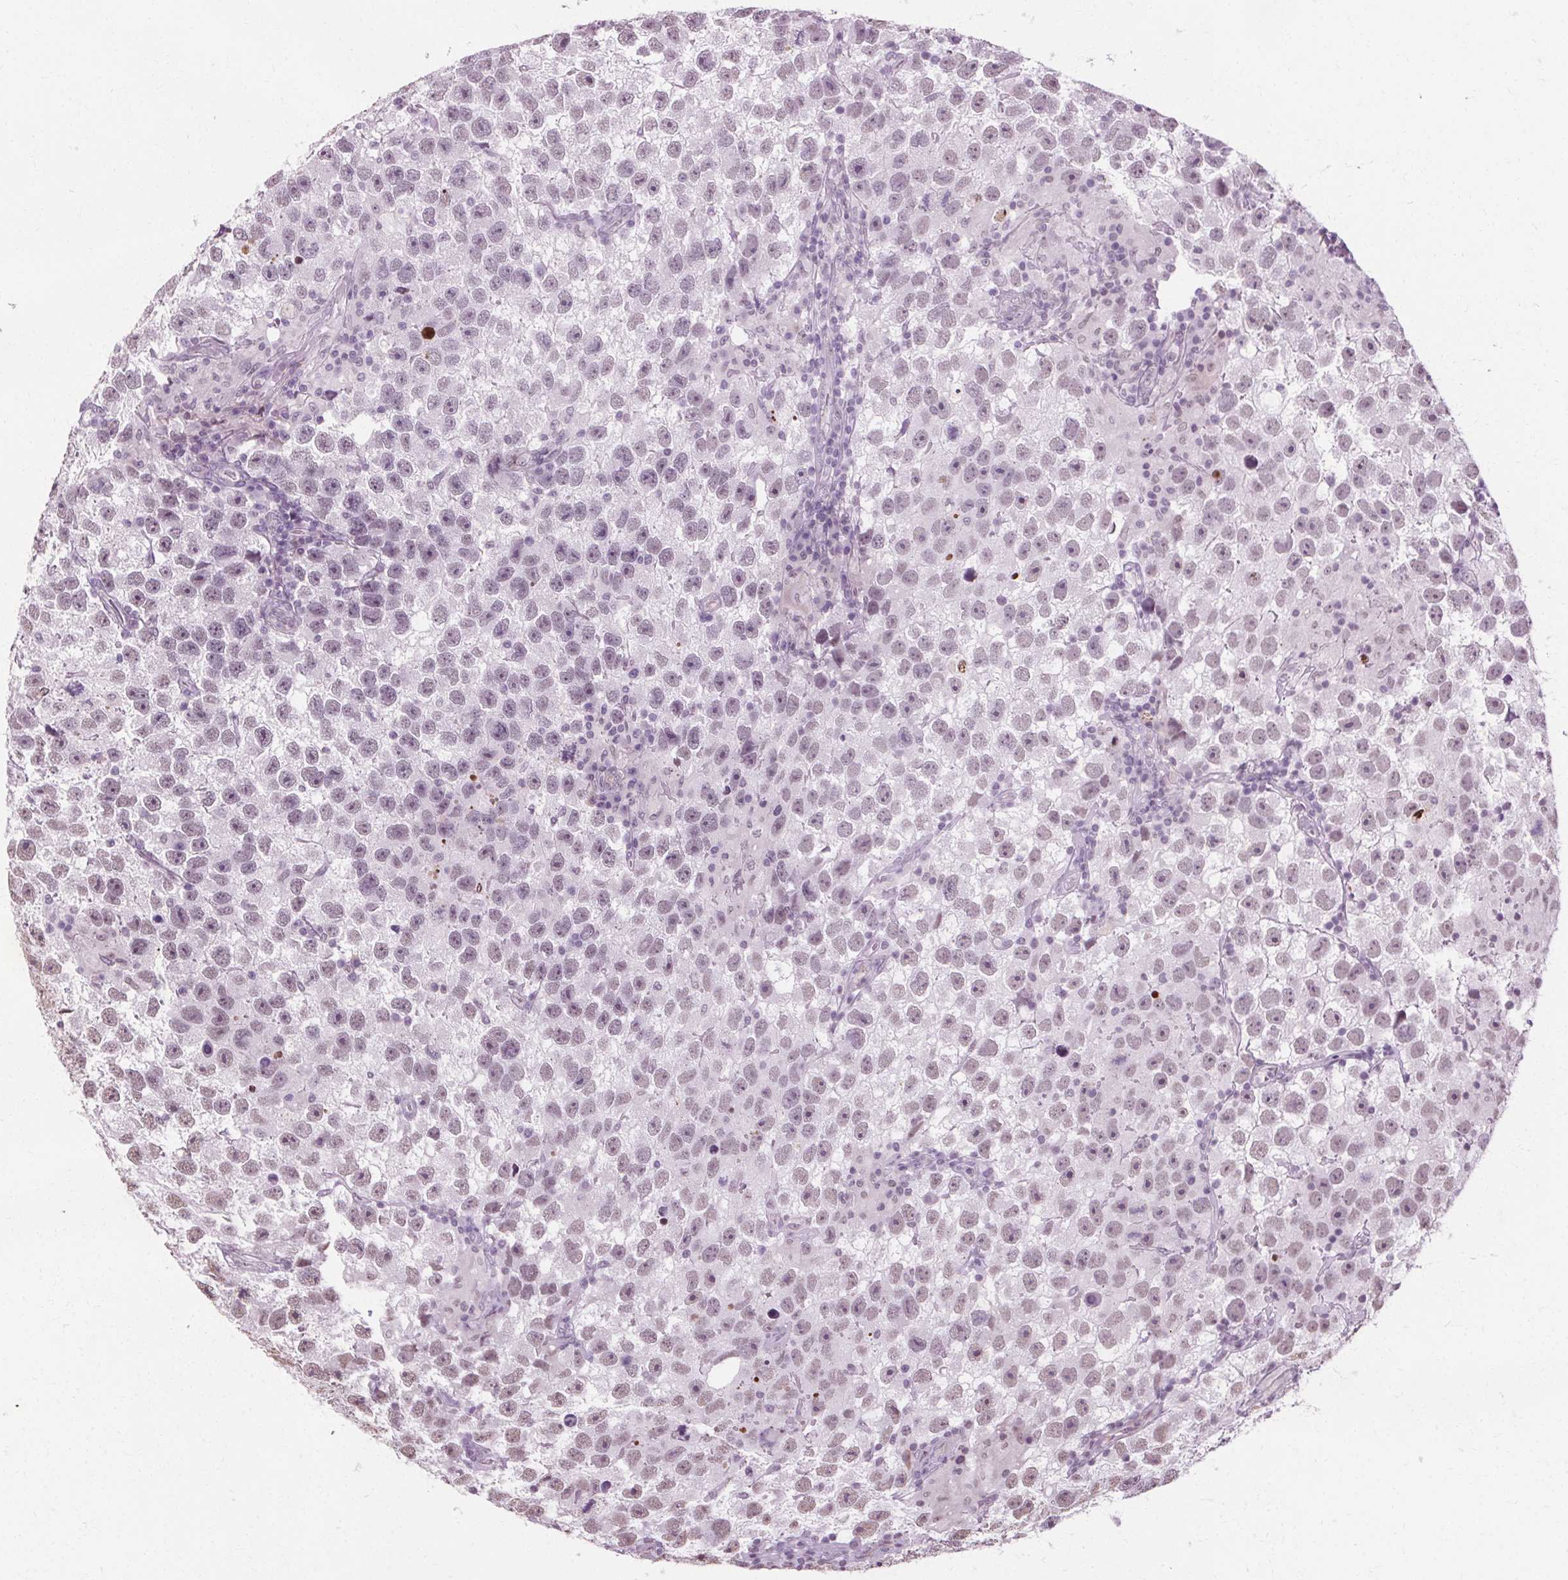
{"staining": {"intensity": "weak", "quantity": "<25%", "location": "nuclear"}, "tissue": "testis cancer", "cell_type": "Tumor cells", "image_type": "cancer", "snomed": [{"axis": "morphology", "description": "Seminoma, NOS"}, {"axis": "topography", "description": "Testis"}], "caption": "High power microscopy histopathology image of an immunohistochemistry (IHC) micrograph of testis seminoma, revealing no significant positivity in tumor cells.", "gene": "CEBPA", "patient": {"sex": "male", "age": 26}}